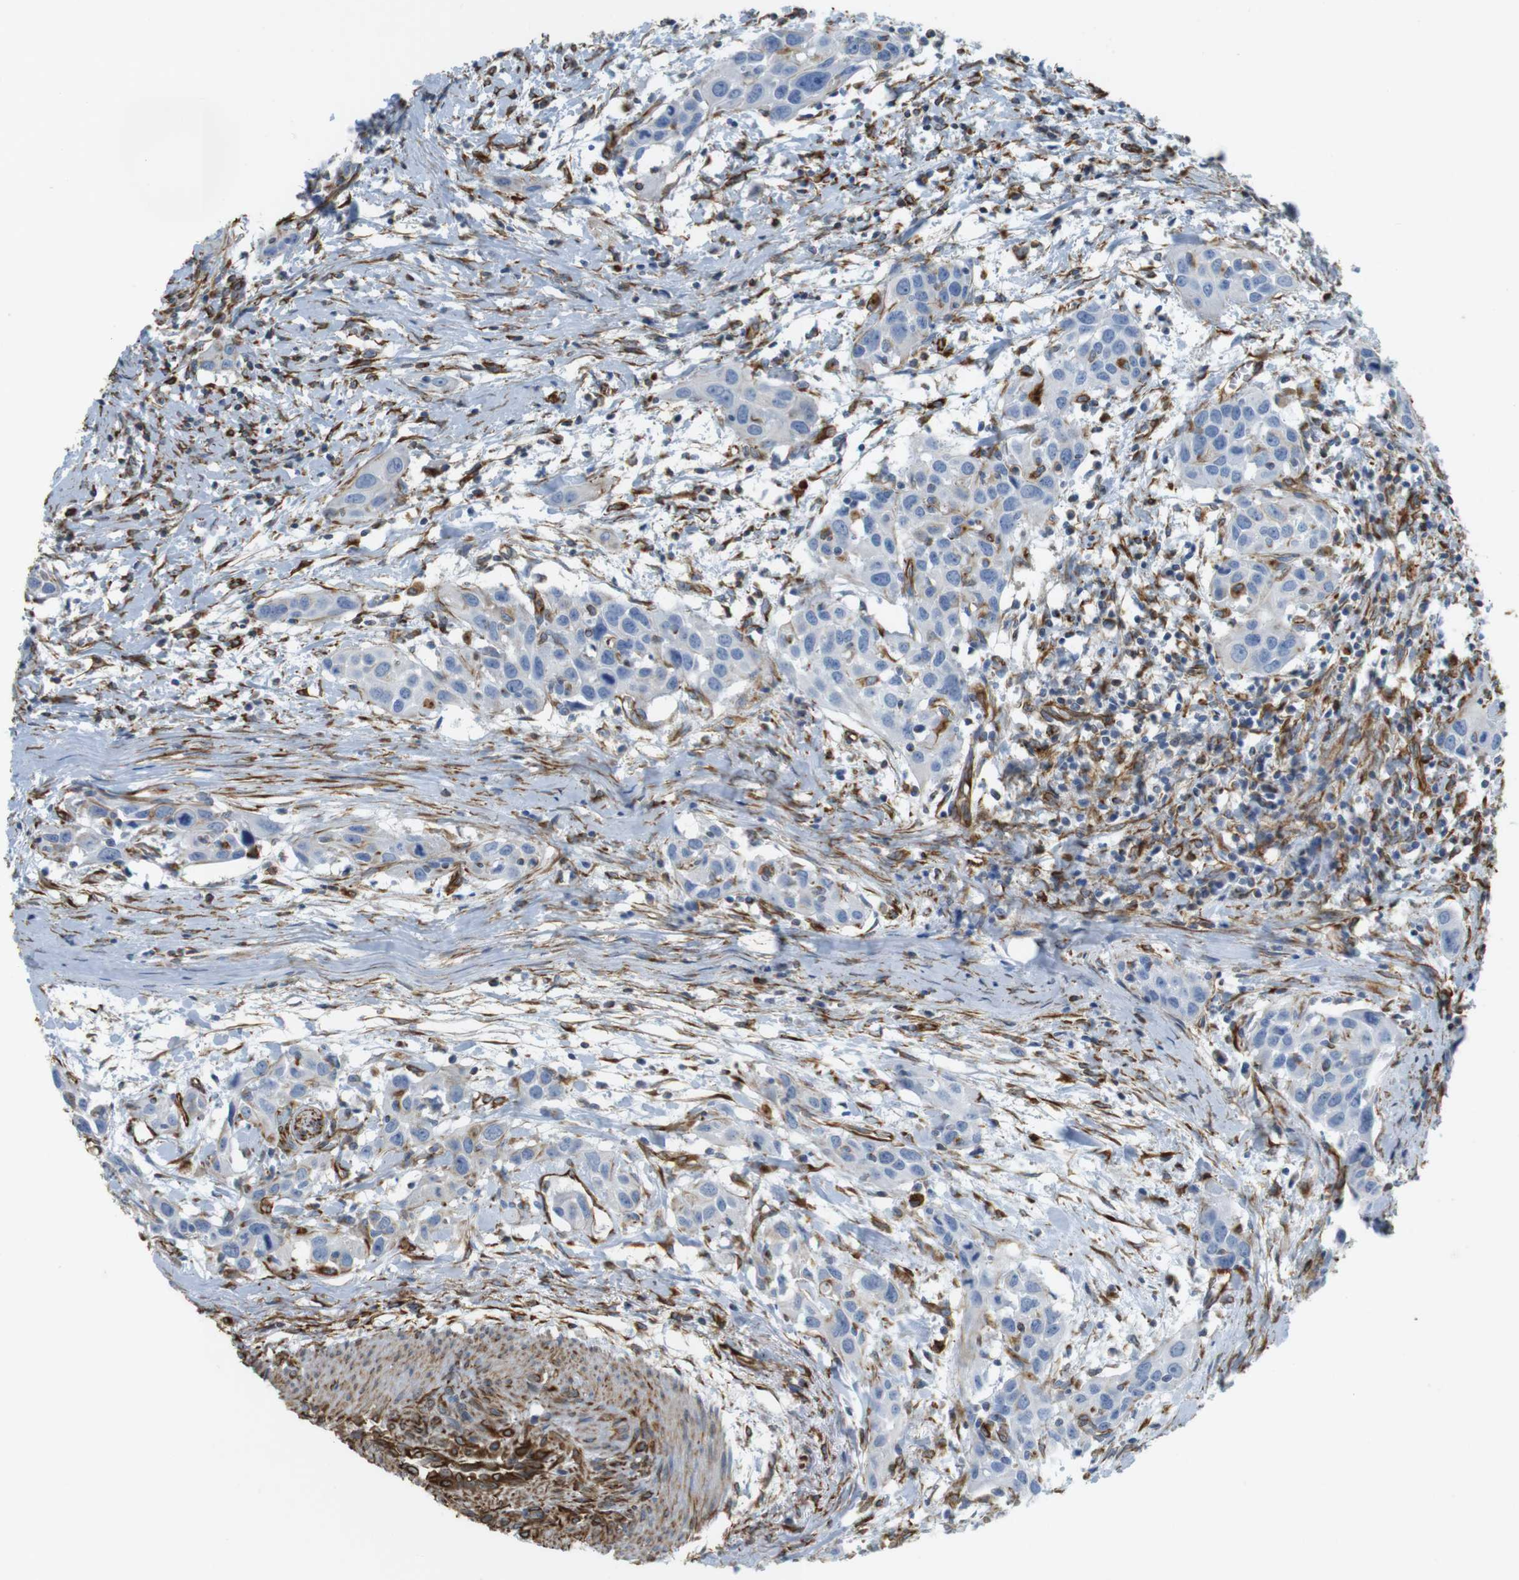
{"staining": {"intensity": "negative", "quantity": "none", "location": "none"}, "tissue": "head and neck cancer", "cell_type": "Tumor cells", "image_type": "cancer", "snomed": [{"axis": "morphology", "description": "Squamous cell carcinoma, NOS"}, {"axis": "topography", "description": "Oral tissue"}, {"axis": "topography", "description": "Head-Neck"}], "caption": "Tumor cells show no significant staining in head and neck cancer (squamous cell carcinoma).", "gene": "MS4A10", "patient": {"sex": "female", "age": 50}}